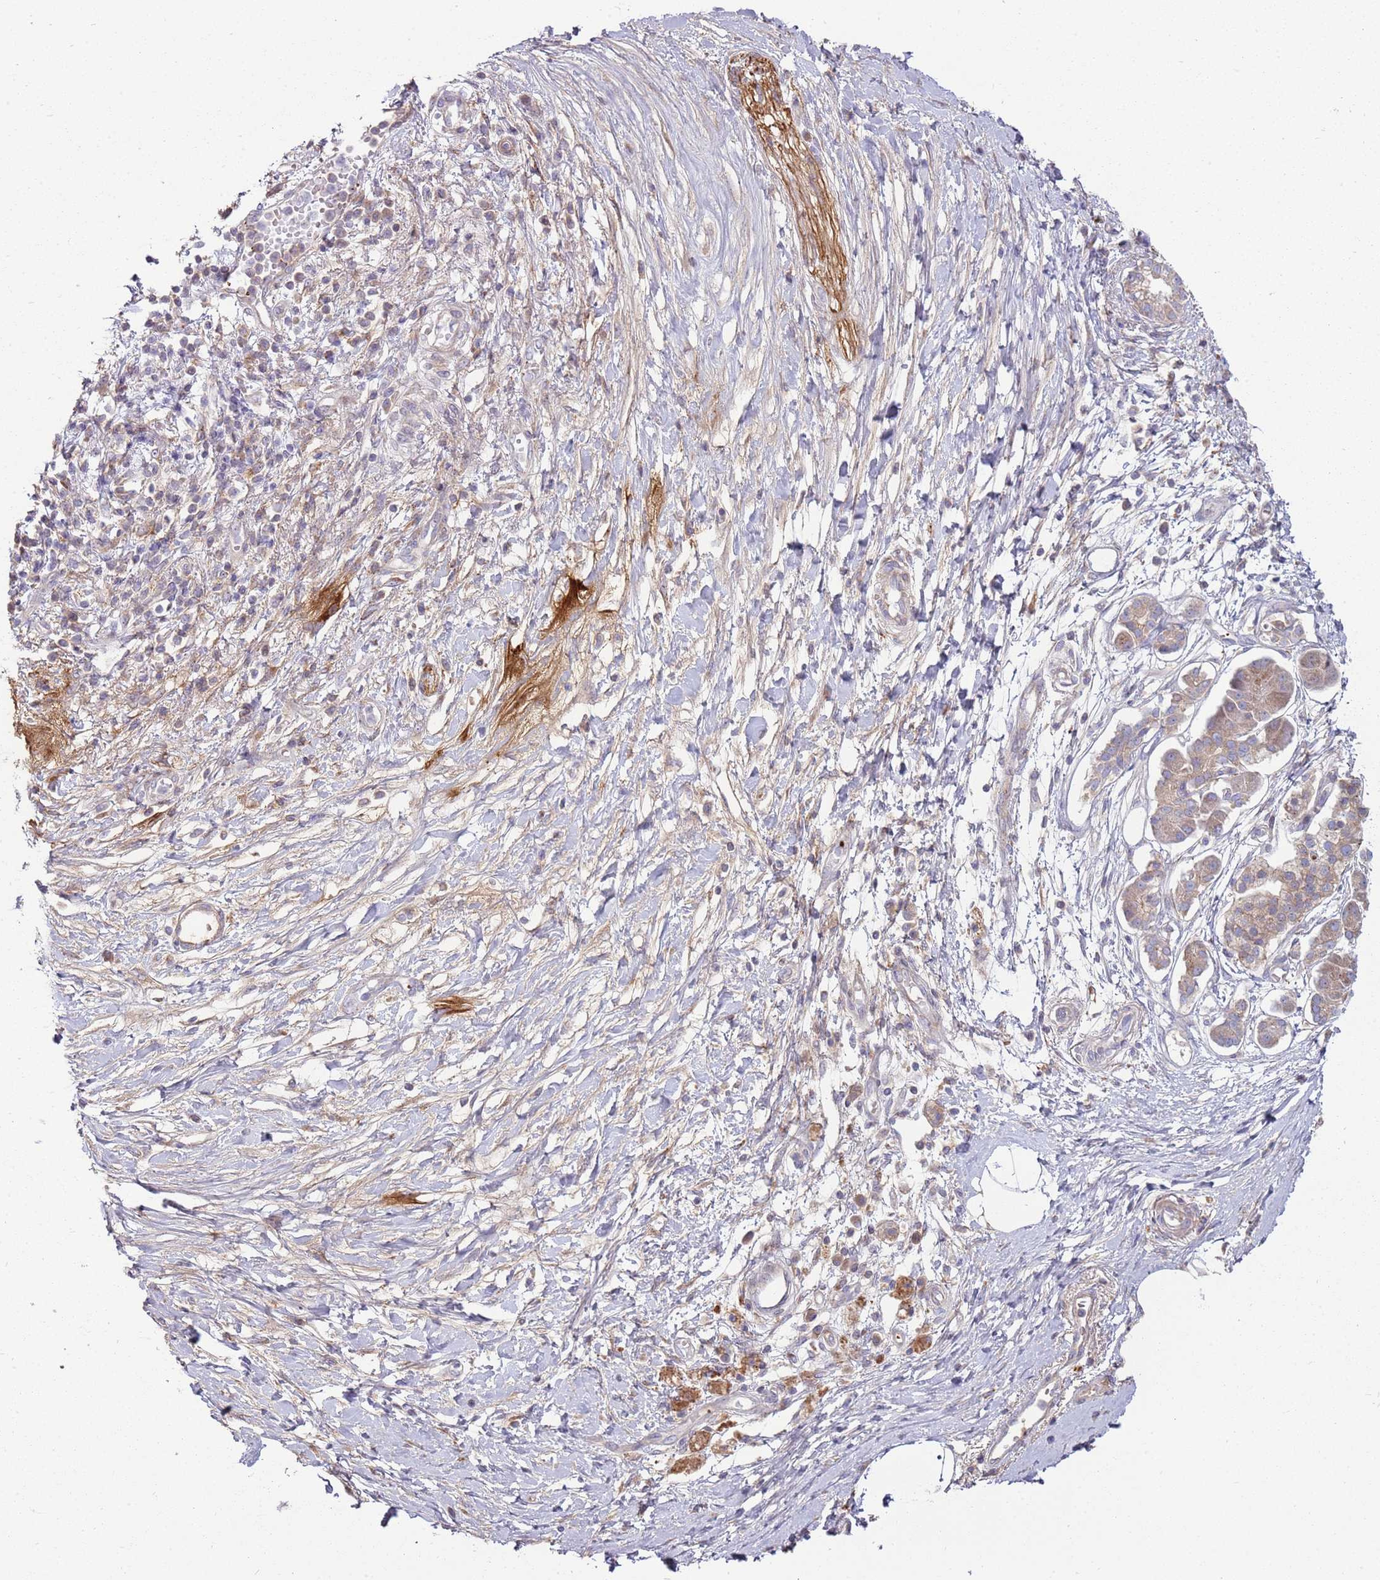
{"staining": {"intensity": "weak", "quantity": ">75%", "location": "cytoplasmic/membranous"}, "tissue": "pancreatic cancer", "cell_type": "Tumor cells", "image_type": "cancer", "snomed": [{"axis": "morphology", "description": "Adenocarcinoma, NOS"}, {"axis": "topography", "description": "Pancreas"}], "caption": "This is a micrograph of IHC staining of pancreatic cancer (adenocarcinoma), which shows weak positivity in the cytoplasmic/membranous of tumor cells.", "gene": "EMC1", "patient": {"sex": "male", "age": 68}}